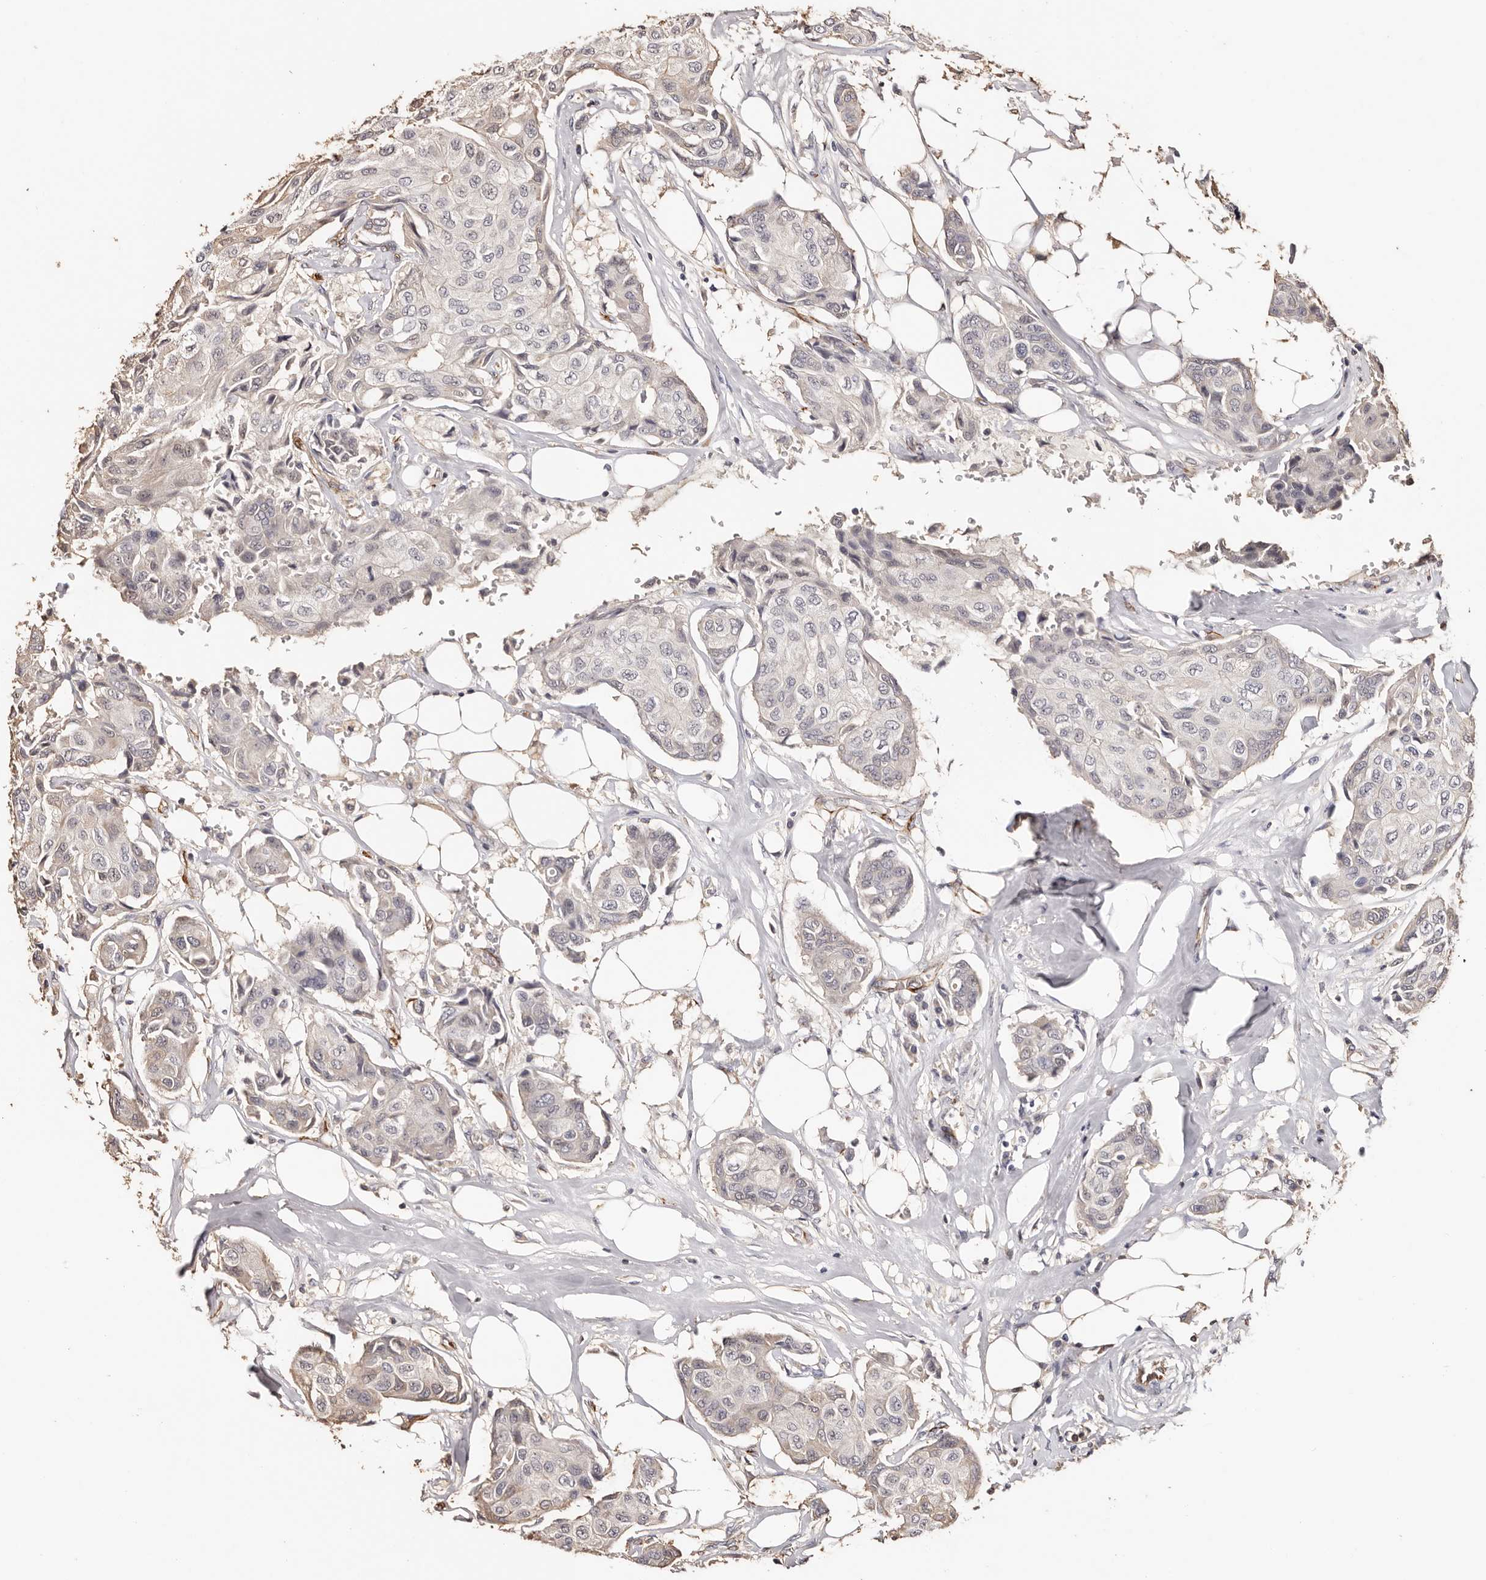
{"staining": {"intensity": "negative", "quantity": "none", "location": "none"}, "tissue": "breast cancer", "cell_type": "Tumor cells", "image_type": "cancer", "snomed": [{"axis": "morphology", "description": "Duct carcinoma"}, {"axis": "topography", "description": "Breast"}], "caption": "Breast cancer stained for a protein using immunohistochemistry (IHC) displays no positivity tumor cells.", "gene": "ZNF557", "patient": {"sex": "female", "age": 80}}